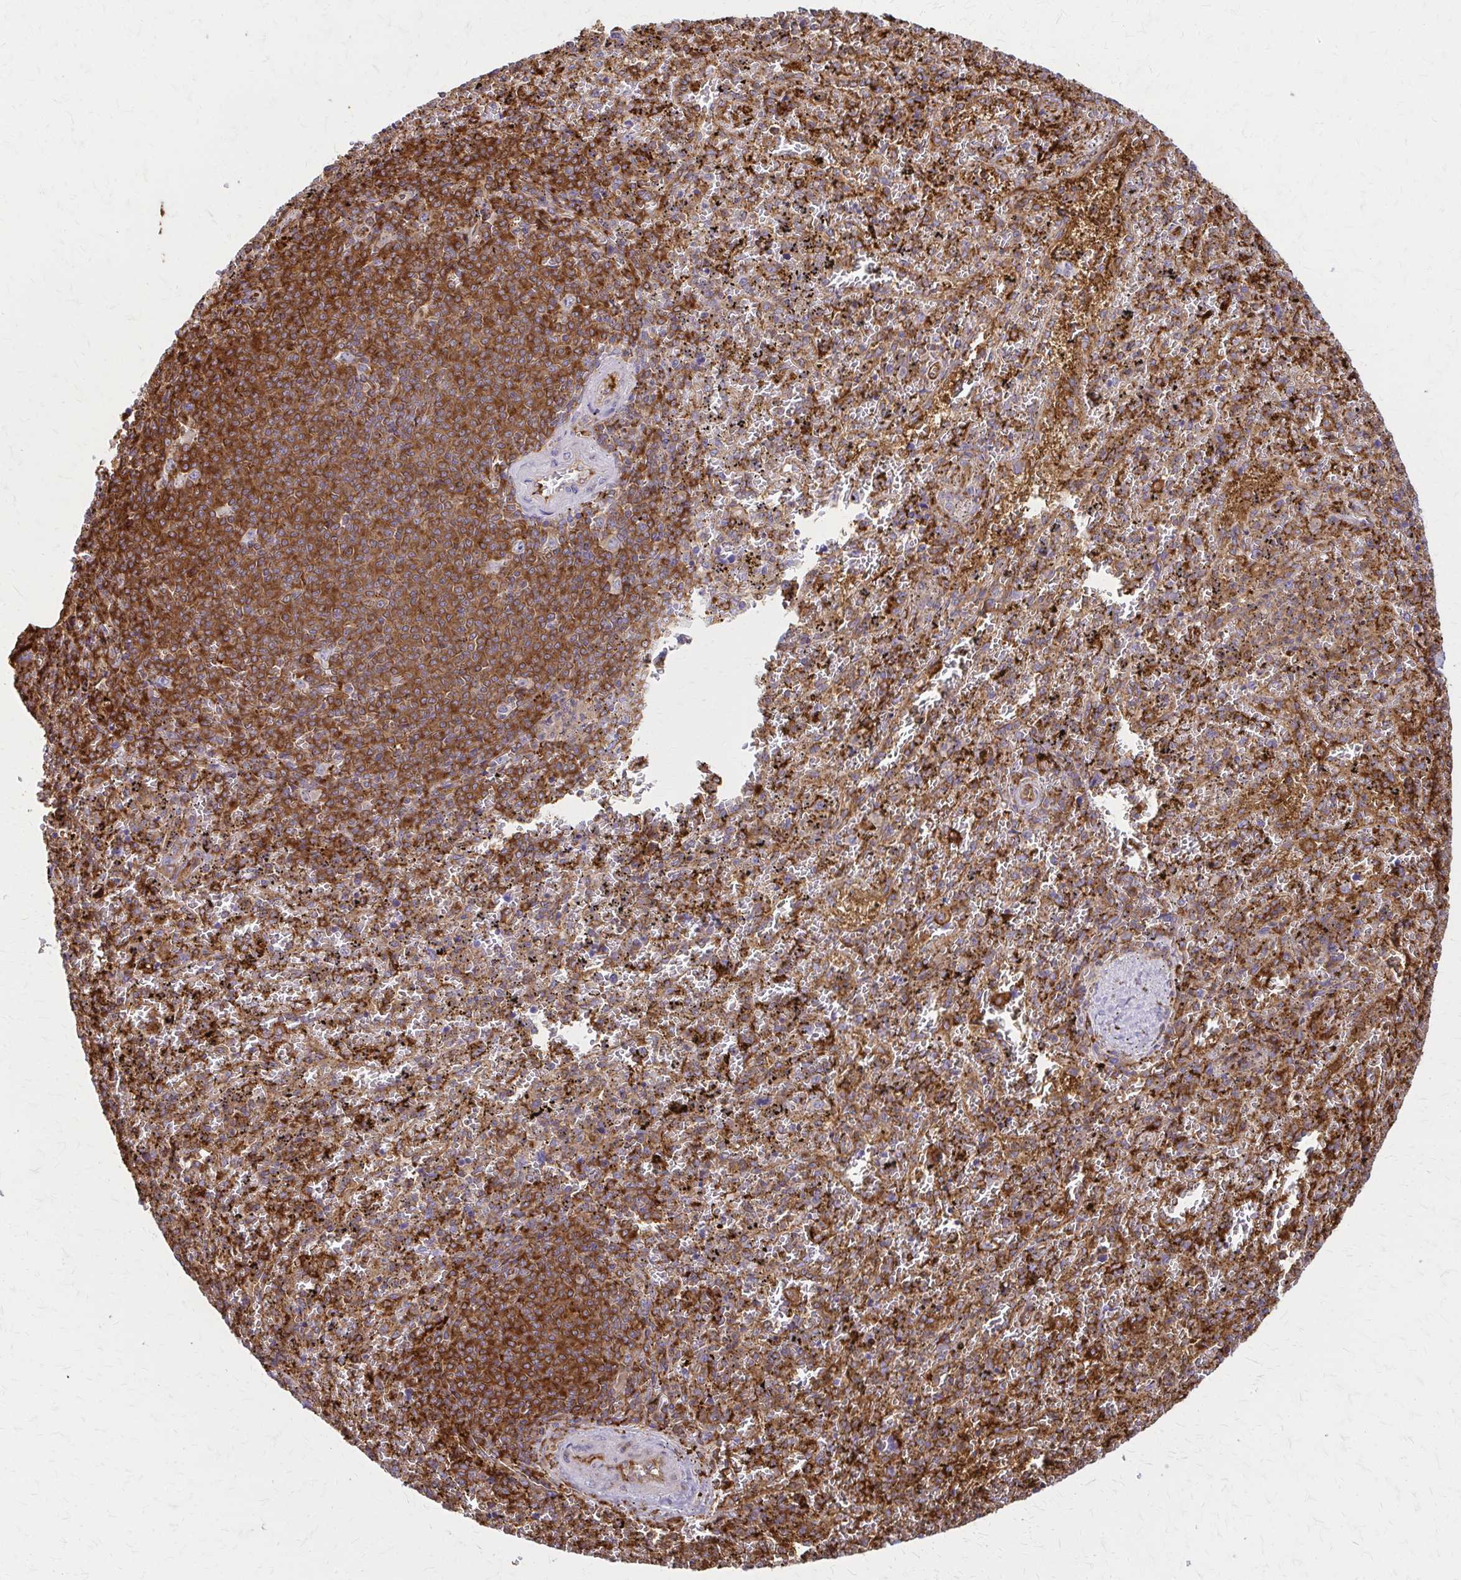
{"staining": {"intensity": "moderate", "quantity": ">75%", "location": "cytoplasmic/membranous"}, "tissue": "spleen", "cell_type": "Cells in red pulp", "image_type": "normal", "snomed": [{"axis": "morphology", "description": "Normal tissue, NOS"}, {"axis": "topography", "description": "Spleen"}], "caption": "Immunohistochemical staining of unremarkable human spleen reveals moderate cytoplasmic/membranous protein staining in approximately >75% of cells in red pulp. (Brightfield microscopy of DAB IHC at high magnification).", "gene": "WASF2", "patient": {"sex": "female", "age": 50}}